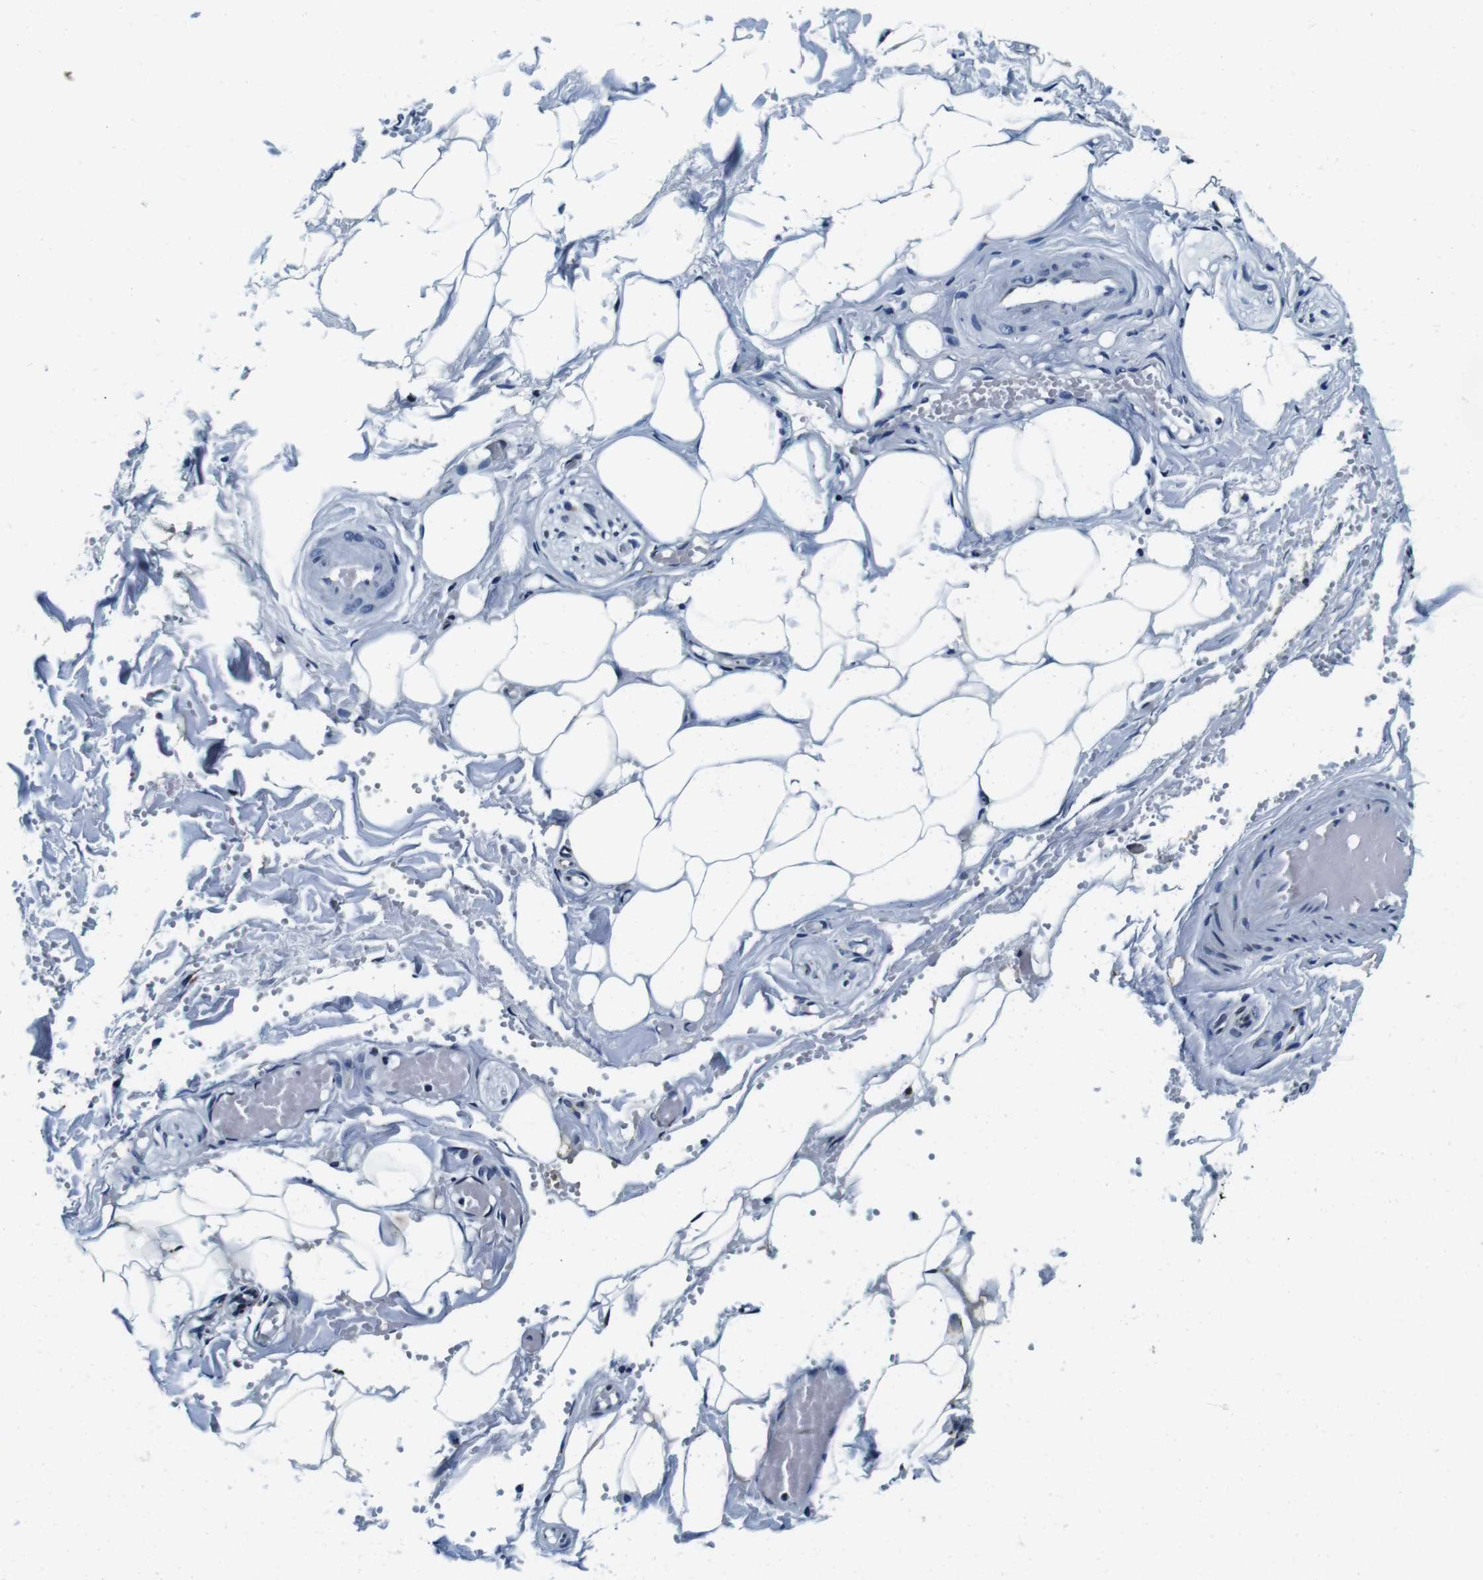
{"staining": {"intensity": "negative", "quantity": "none", "location": "none"}, "tissue": "adipose tissue", "cell_type": "Adipocytes", "image_type": "normal", "snomed": [{"axis": "morphology", "description": "Normal tissue, NOS"}, {"axis": "topography", "description": "Soft tissue"}, {"axis": "topography", "description": "Vascular tissue"}], "caption": "An IHC micrograph of unremarkable adipose tissue is shown. There is no staining in adipocytes of adipose tissue.", "gene": "FAR2", "patient": {"sex": "female", "age": 35}}